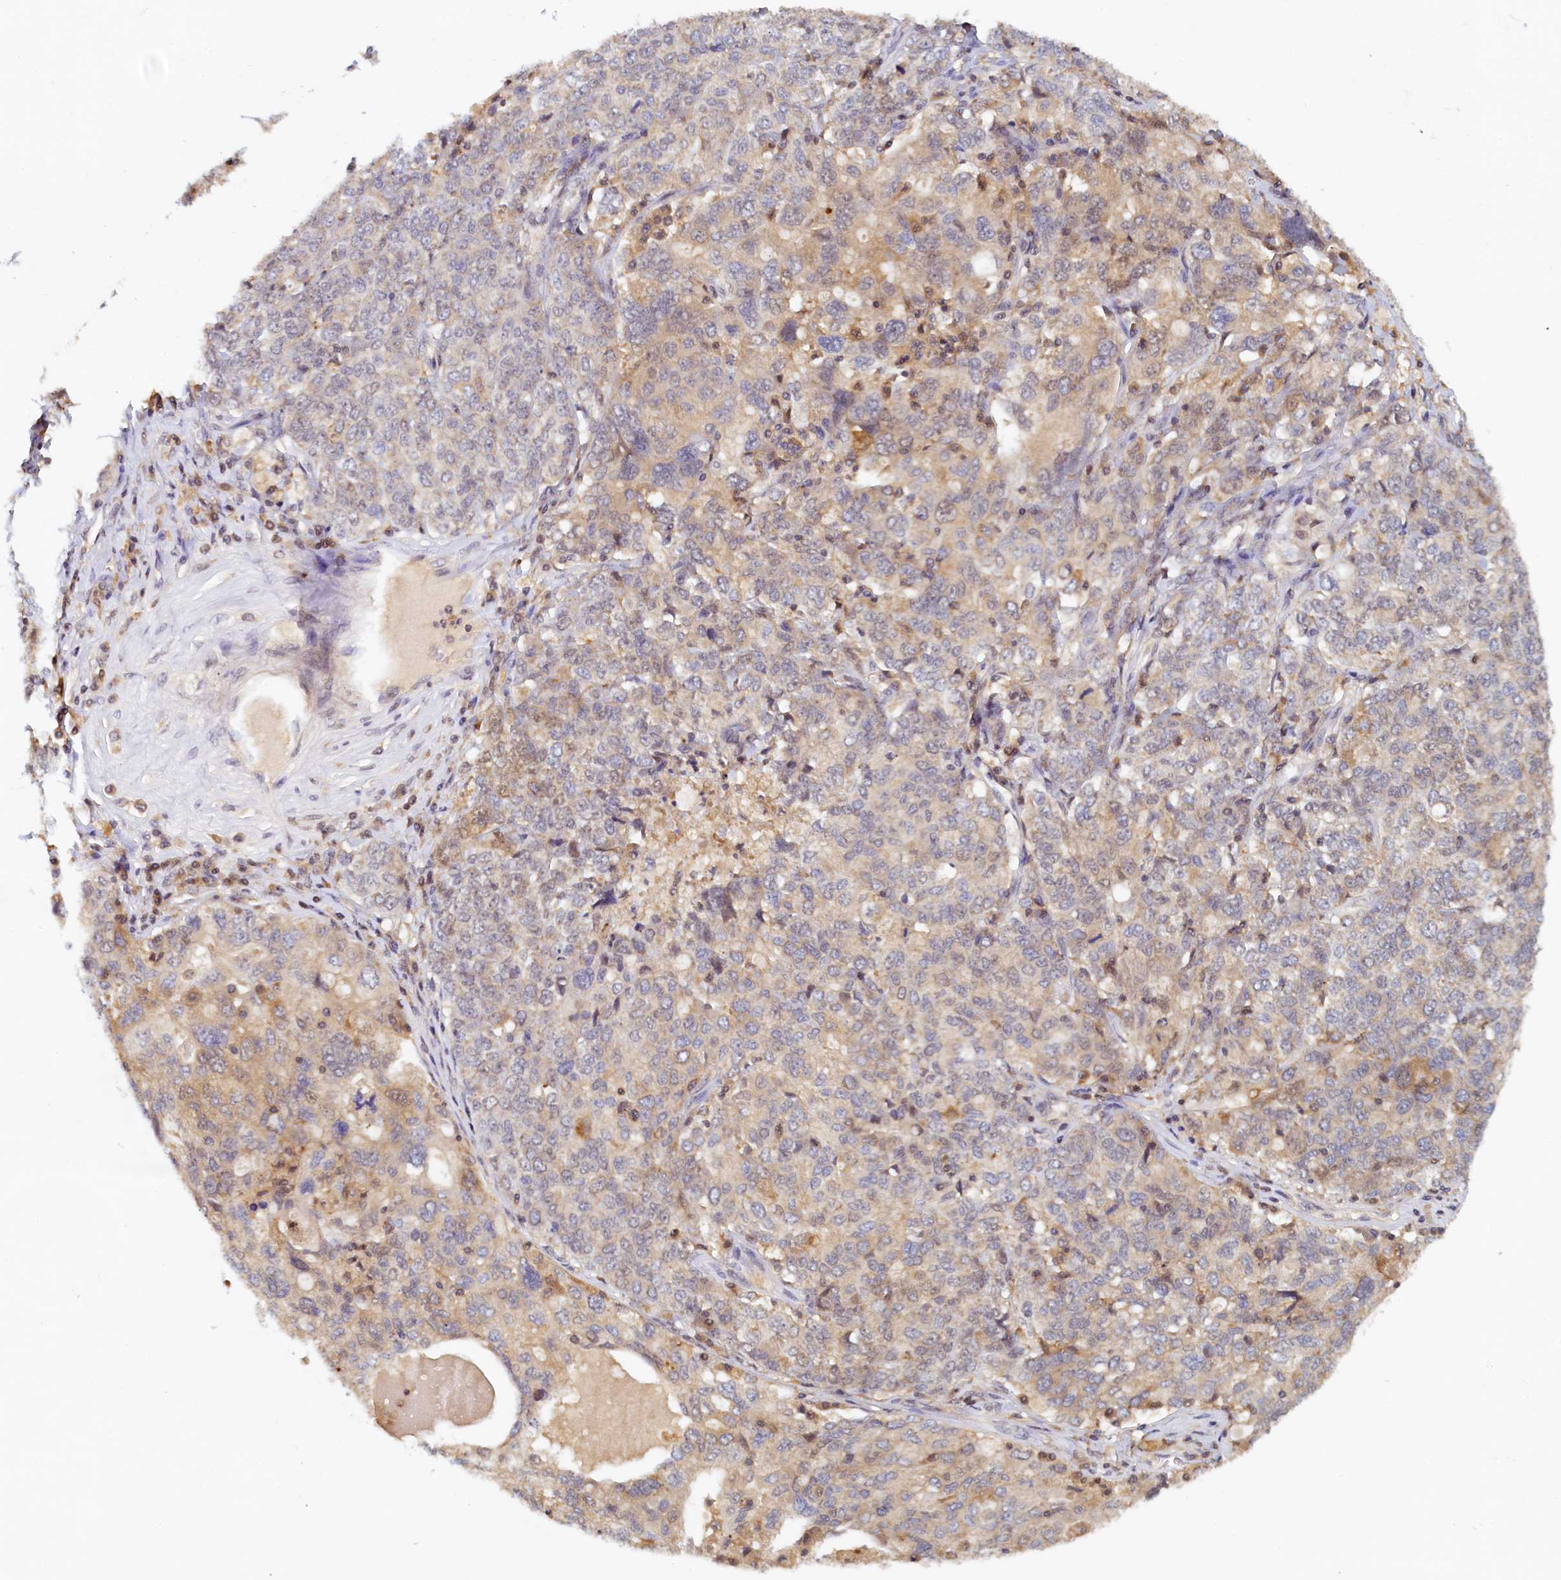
{"staining": {"intensity": "moderate", "quantity": "25%-75%", "location": "cytoplasmic/membranous"}, "tissue": "ovarian cancer", "cell_type": "Tumor cells", "image_type": "cancer", "snomed": [{"axis": "morphology", "description": "Carcinoma, endometroid"}, {"axis": "topography", "description": "Ovary"}], "caption": "Immunohistochemical staining of ovarian cancer shows medium levels of moderate cytoplasmic/membranous staining in about 25%-75% of tumor cells.", "gene": "PAAF1", "patient": {"sex": "female", "age": 62}}